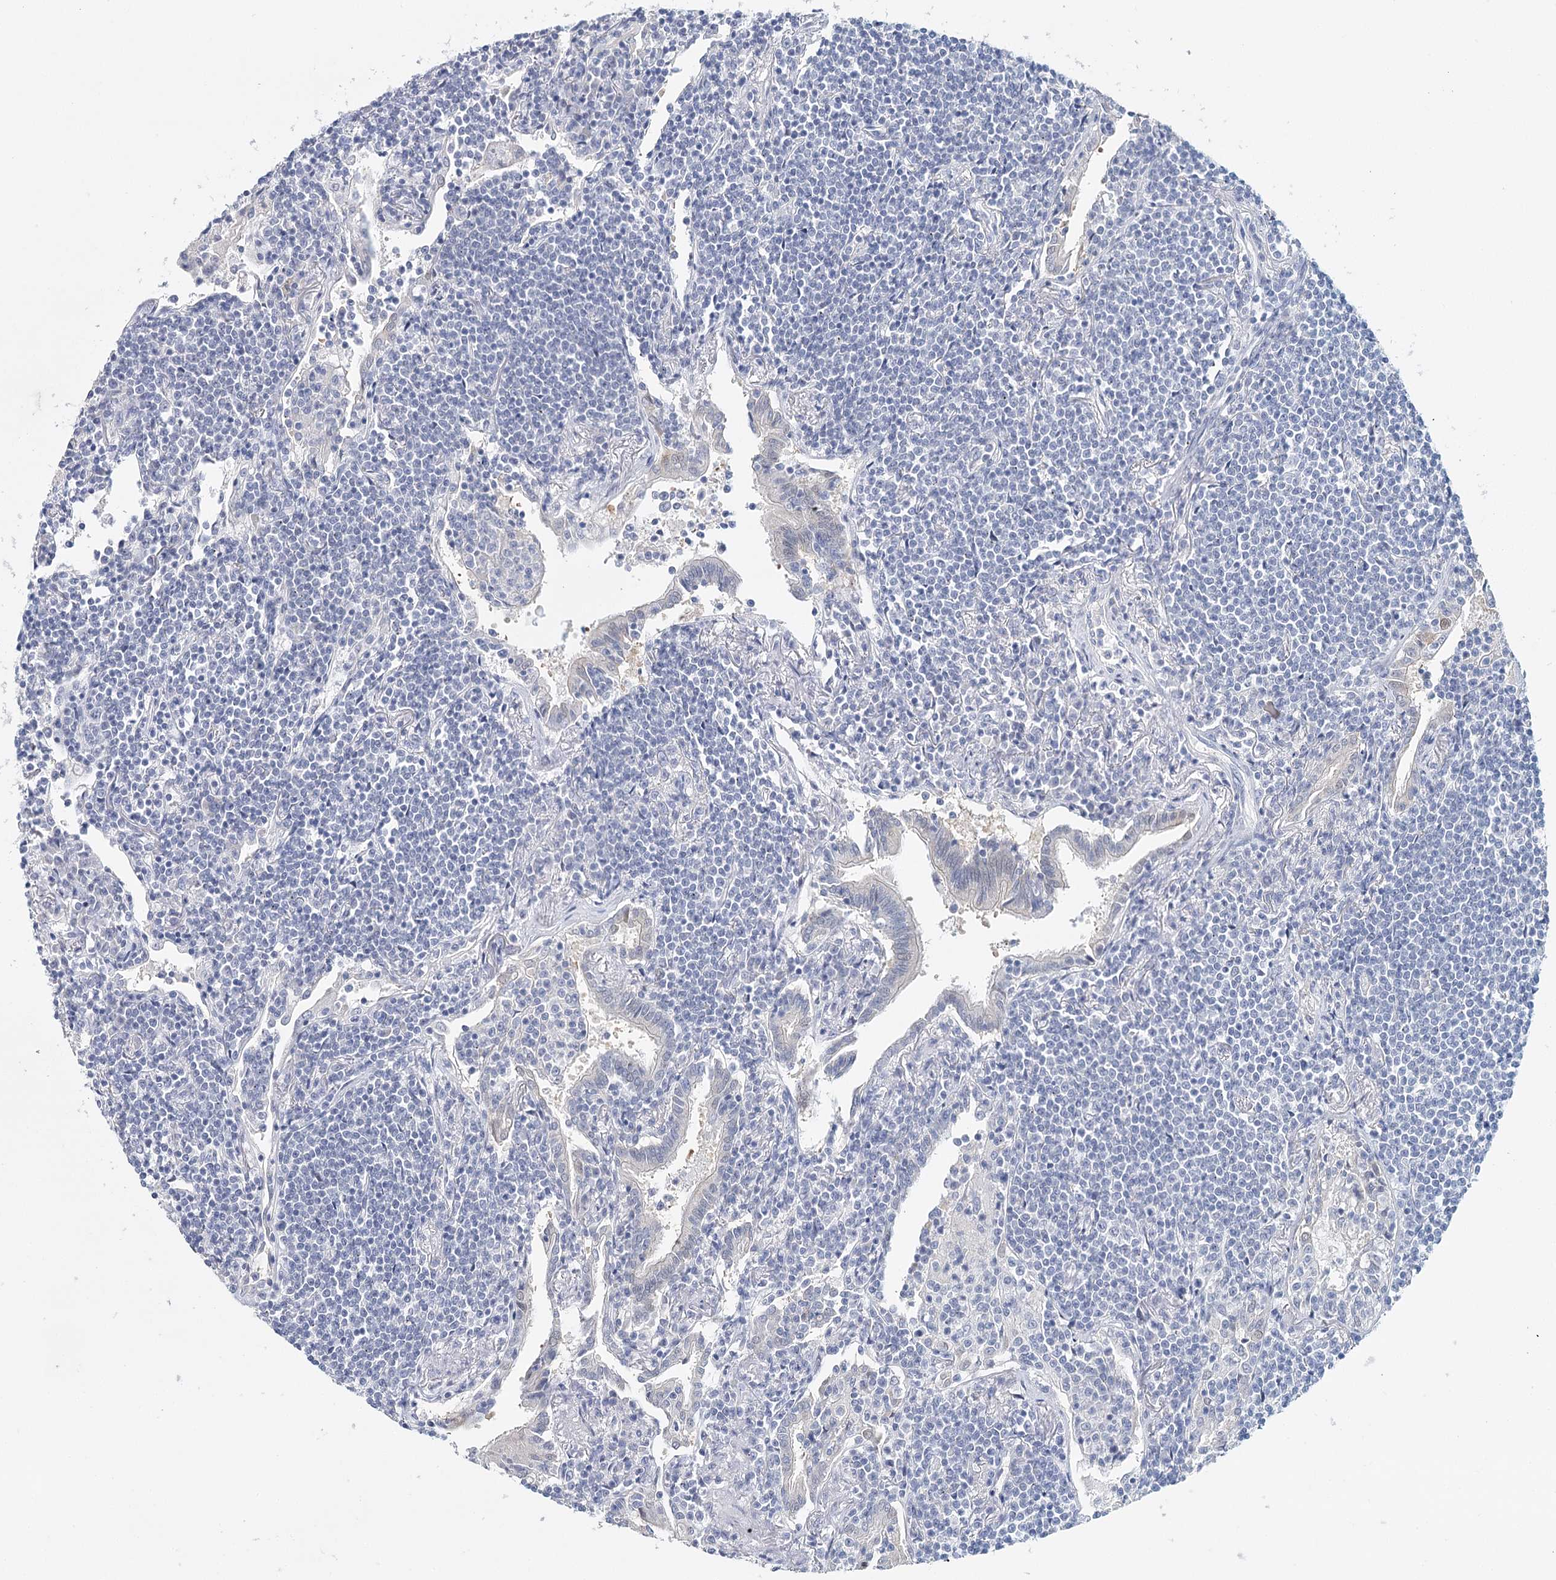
{"staining": {"intensity": "negative", "quantity": "none", "location": "none"}, "tissue": "lymphoma", "cell_type": "Tumor cells", "image_type": "cancer", "snomed": [{"axis": "morphology", "description": "Malignant lymphoma, non-Hodgkin's type, Low grade"}, {"axis": "topography", "description": "Lung"}], "caption": "Tumor cells are negative for brown protein staining in low-grade malignant lymphoma, non-Hodgkin's type.", "gene": "HSPA4L", "patient": {"sex": "female", "age": 71}}